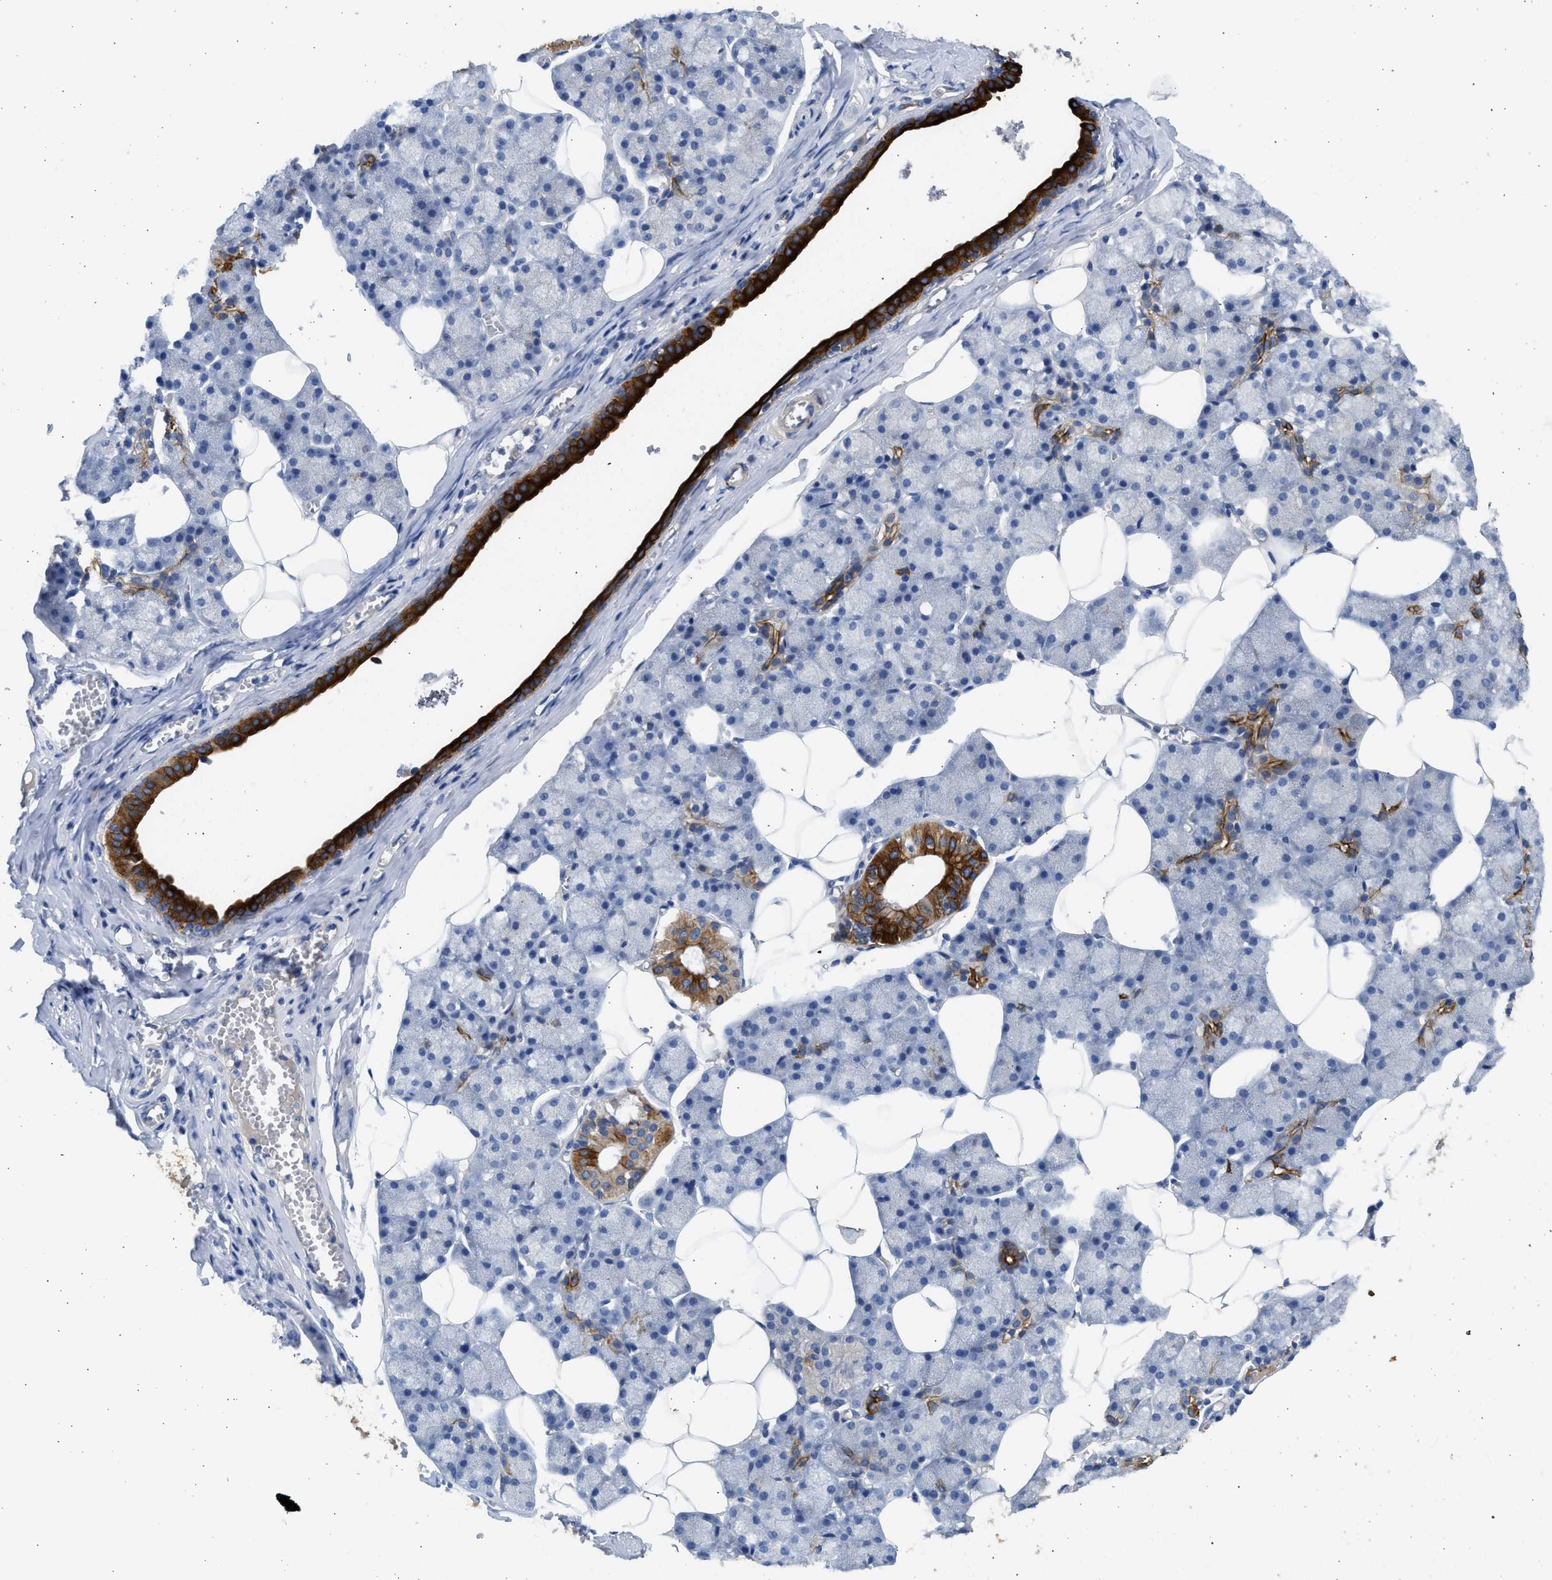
{"staining": {"intensity": "strong", "quantity": "<25%", "location": "cytoplasmic/membranous"}, "tissue": "salivary gland", "cell_type": "Glandular cells", "image_type": "normal", "snomed": [{"axis": "morphology", "description": "Normal tissue, NOS"}, {"axis": "topography", "description": "Salivary gland"}], "caption": "A brown stain shows strong cytoplasmic/membranous expression of a protein in glandular cells of benign salivary gland.", "gene": "CSRNP2", "patient": {"sex": "male", "age": 62}}